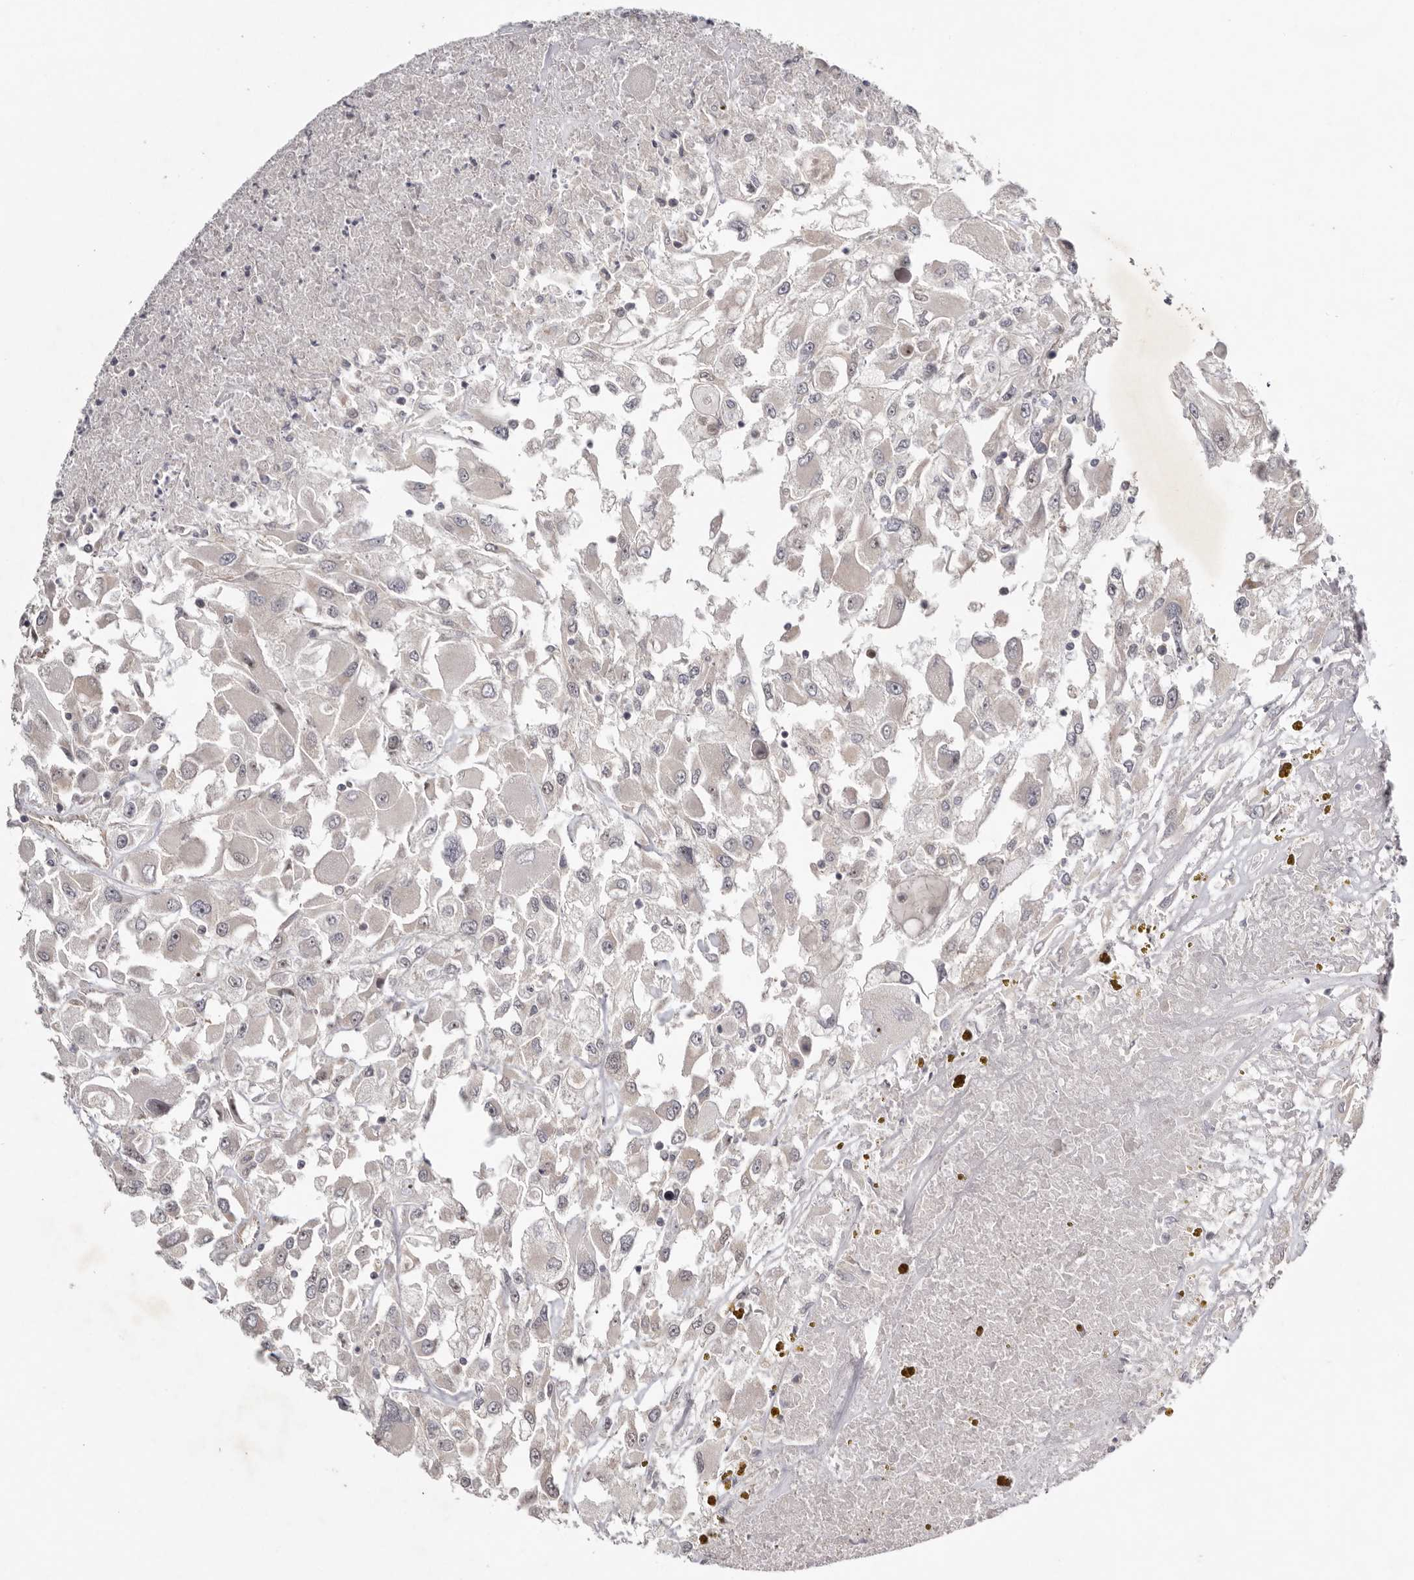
{"staining": {"intensity": "negative", "quantity": "none", "location": "none"}, "tissue": "renal cancer", "cell_type": "Tumor cells", "image_type": "cancer", "snomed": [{"axis": "morphology", "description": "Adenocarcinoma, NOS"}, {"axis": "topography", "description": "Kidney"}], "caption": "High magnification brightfield microscopy of adenocarcinoma (renal) stained with DAB (brown) and counterstained with hematoxylin (blue): tumor cells show no significant expression.", "gene": "NSUN4", "patient": {"sex": "female", "age": 52}}